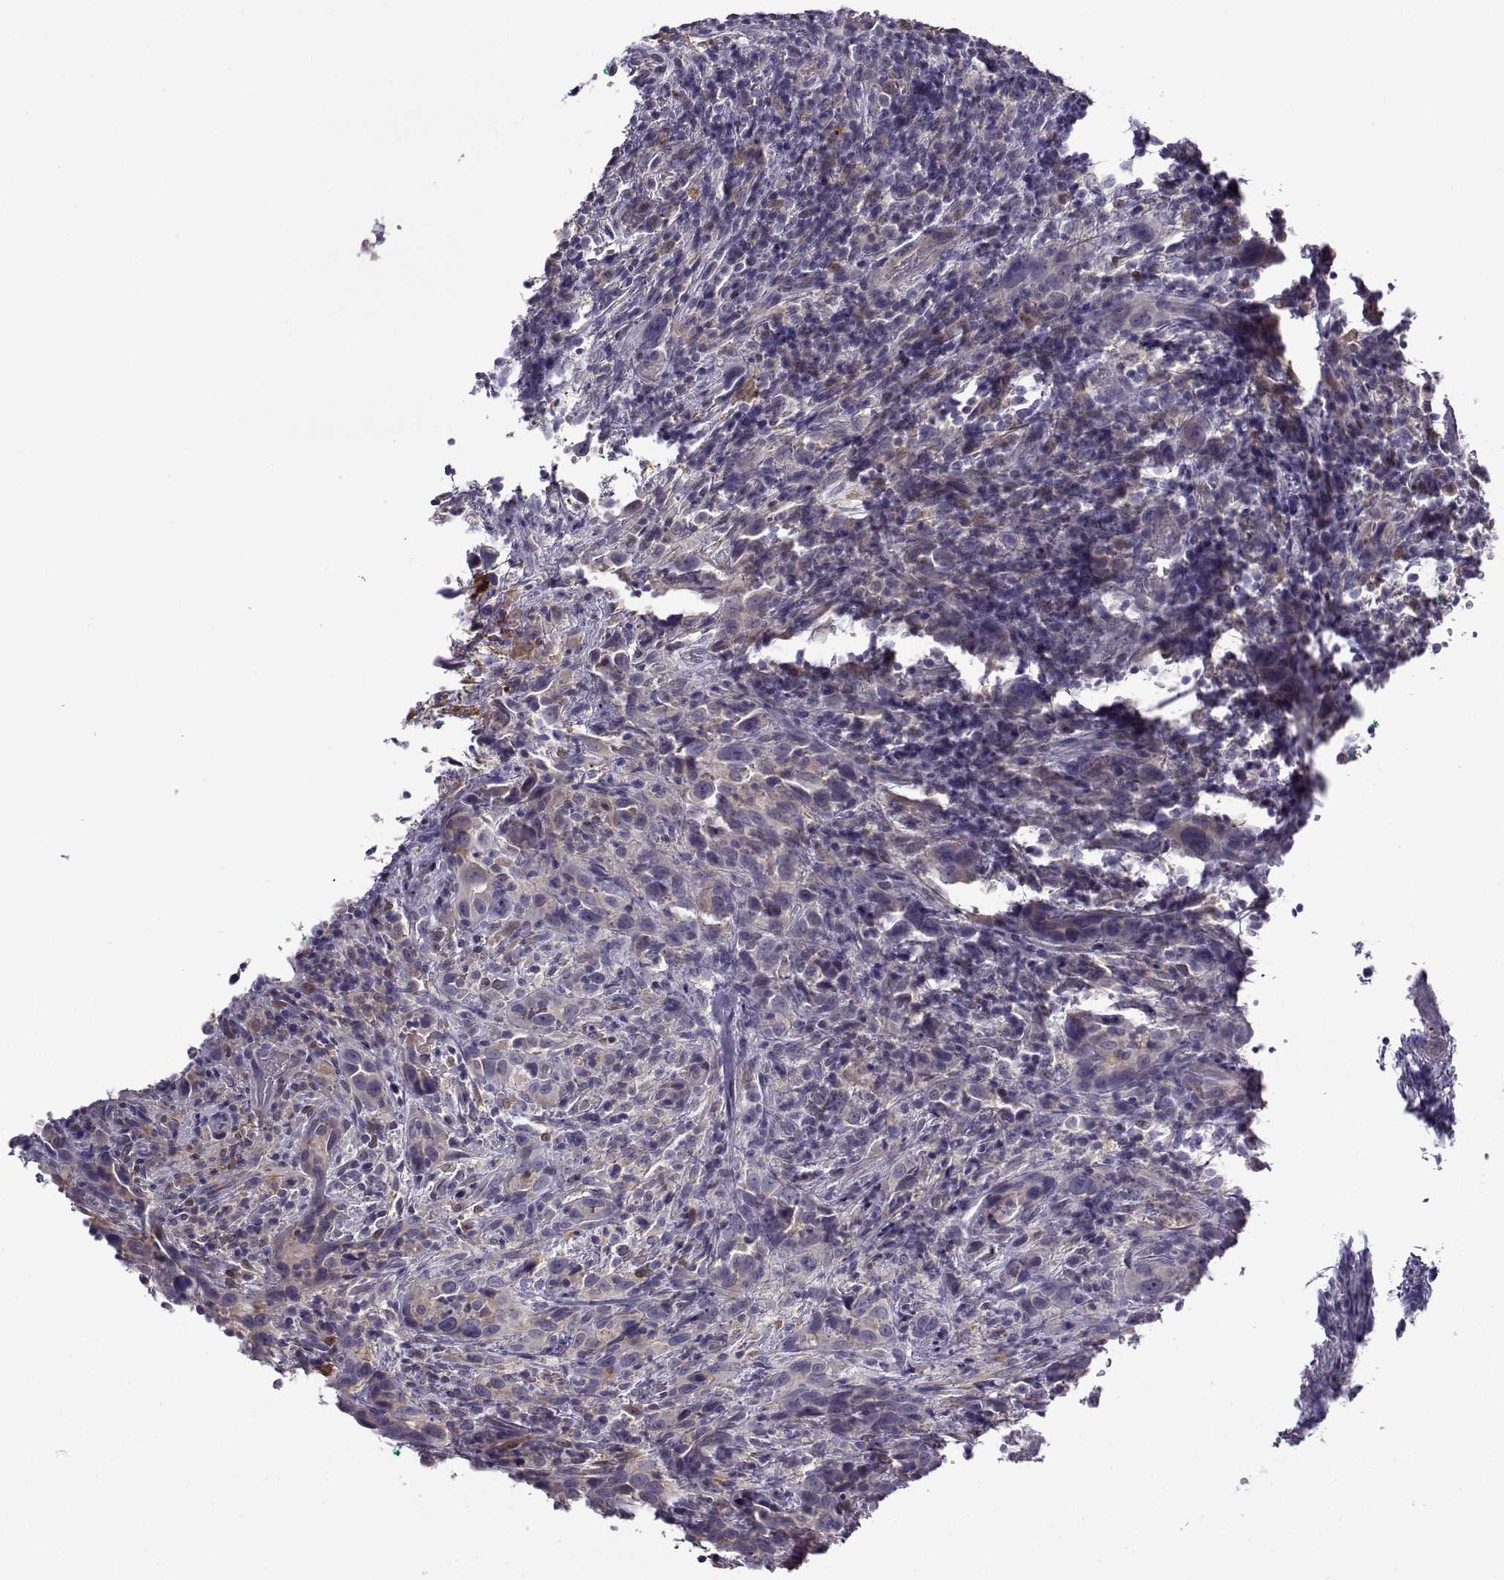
{"staining": {"intensity": "negative", "quantity": "none", "location": "none"}, "tissue": "urothelial cancer", "cell_type": "Tumor cells", "image_type": "cancer", "snomed": [{"axis": "morphology", "description": "Urothelial carcinoma, NOS"}, {"axis": "morphology", "description": "Urothelial carcinoma, High grade"}, {"axis": "topography", "description": "Urinary bladder"}], "caption": "Tumor cells show no significant protein expression in transitional cell carcinoma.", "gene": "UCP3", "patient": {"sex": "female", "age": 64}}